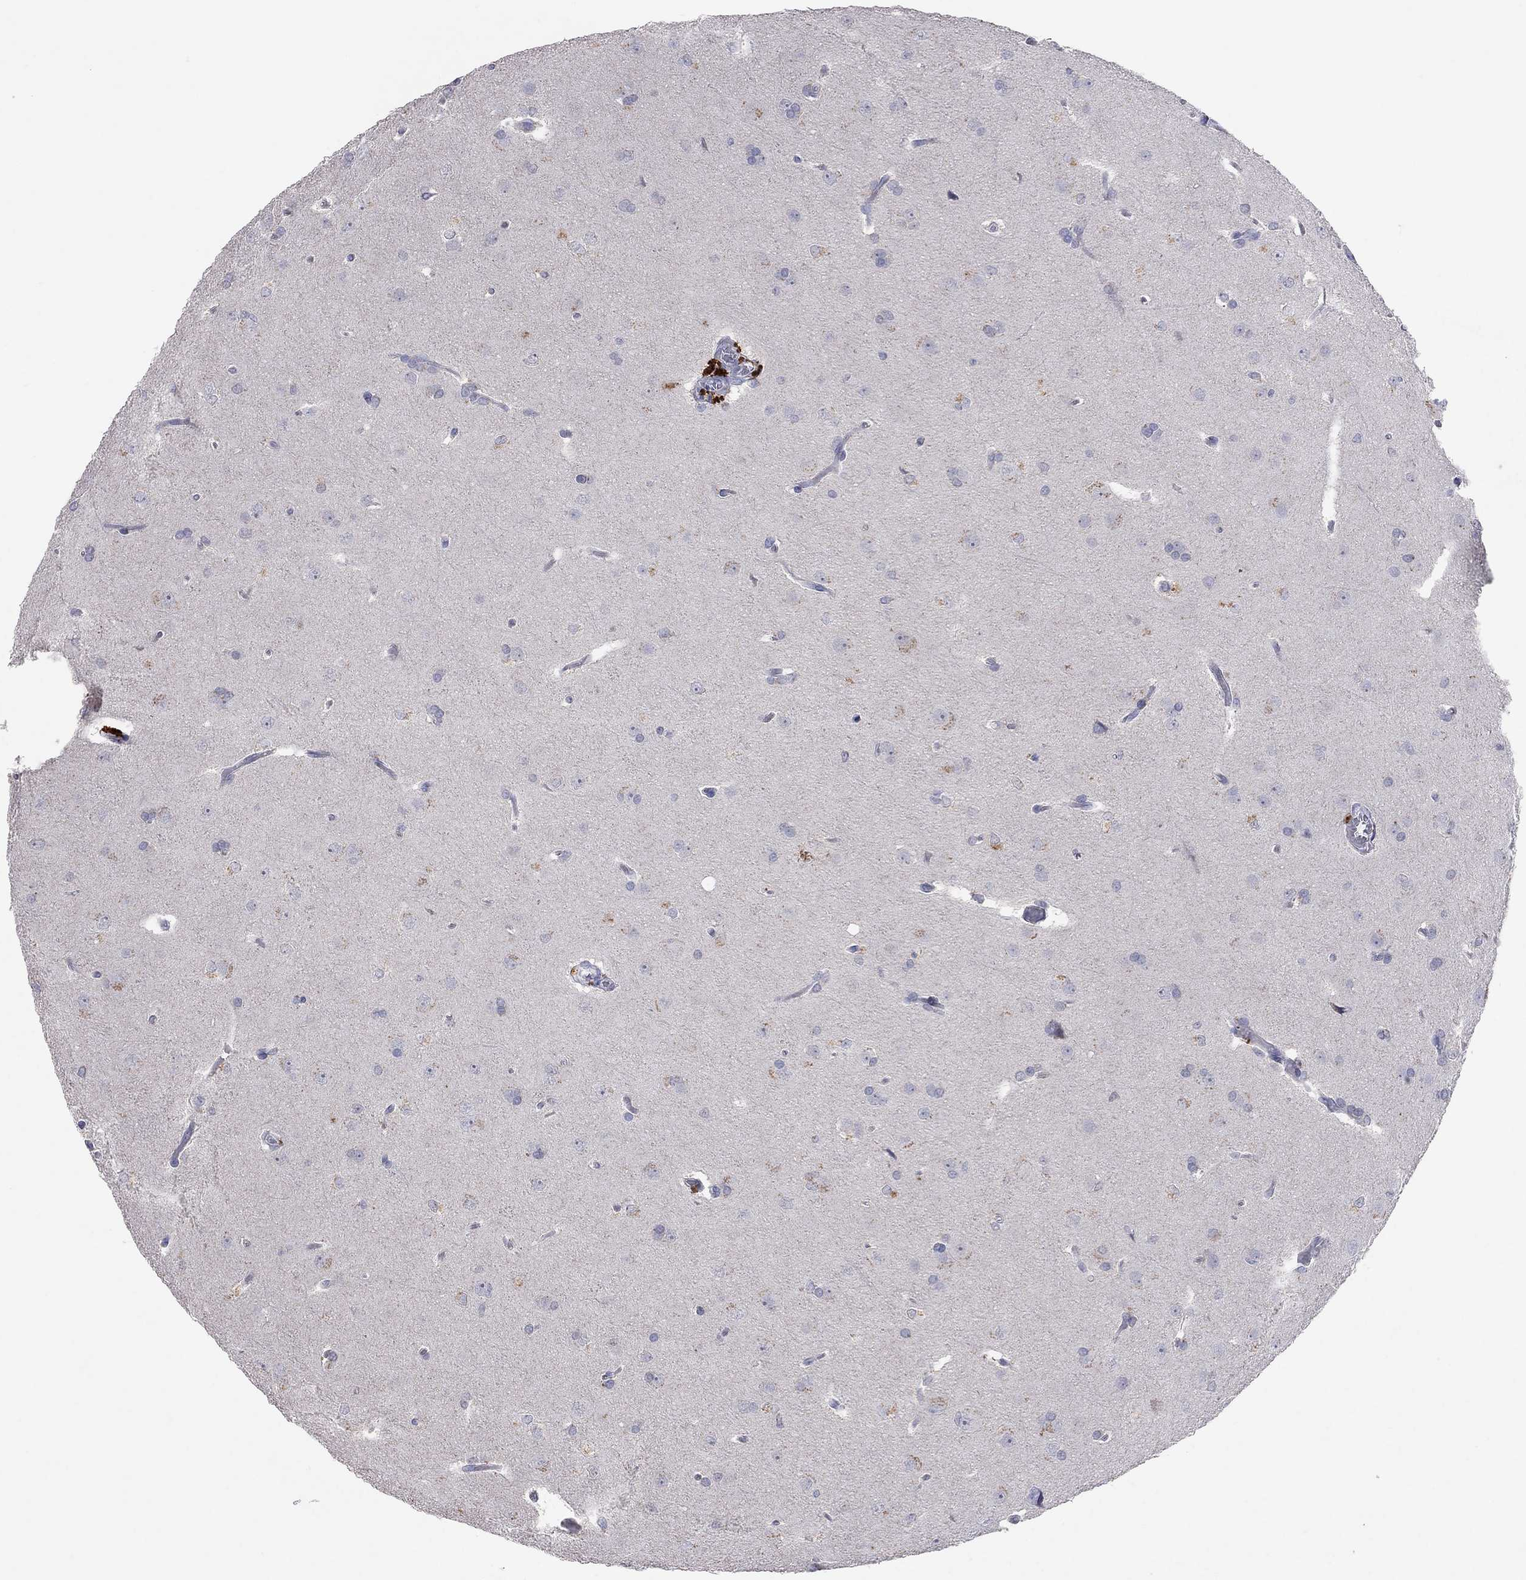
{"staining": {"intensity": "negative", "quantity": "none", "location": "none"}, "tissue": "glioma", "cell_type": "Tumor cells", "image_type": "cancer", "snomed": [{"axis": "morphology", "description": "Glioma, malignant, Low grade"}, {"axis": "topography", "description": "Brain"}], "caption": "Malignant glioma (low-grade) was stained to show a protein in brown. There is no significant positivity in tumor cells.", "gene": "MMP13", "patient": {"sex": "female", "age": 32}}